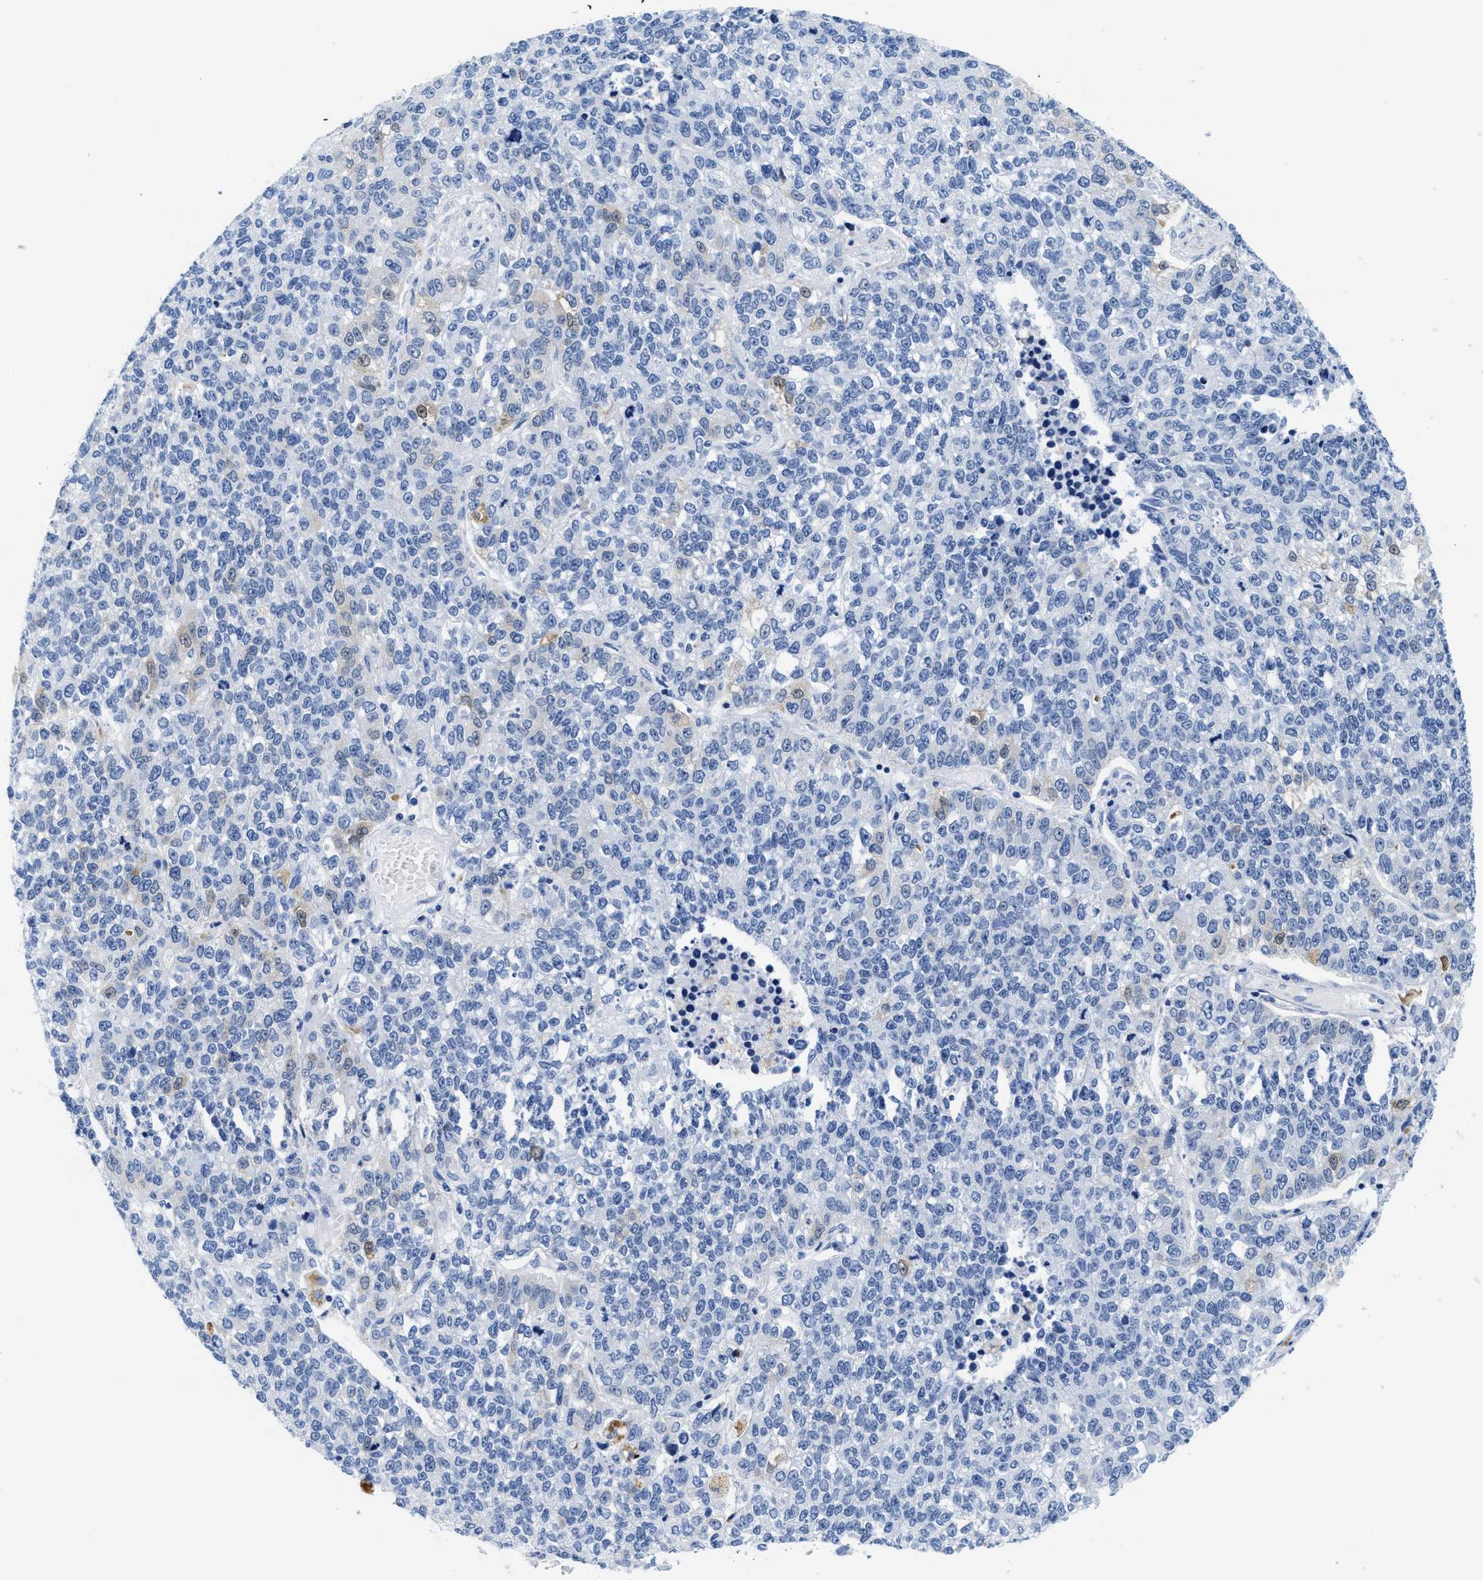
{"staining": {"intensity": "negative", "quantity": "none", "location": "none"}, "tissue": "lung cancer", "cell_type": "Tumor cells", "image_type": "cancer", "snomed": [{"axis": "morphology", "description": "Adenocarcinoma, NOS"}, {"axis": "topography", "description": "Lung"}], "caption": "An immunohistochemistry (IHC) photomicrograph of lung adenocarcinoma is shown. There is no staining in tumor cells of lung adenocarcinoma.", "gene": "TTC3", "patient": {"sex": "male", "age": 49}}